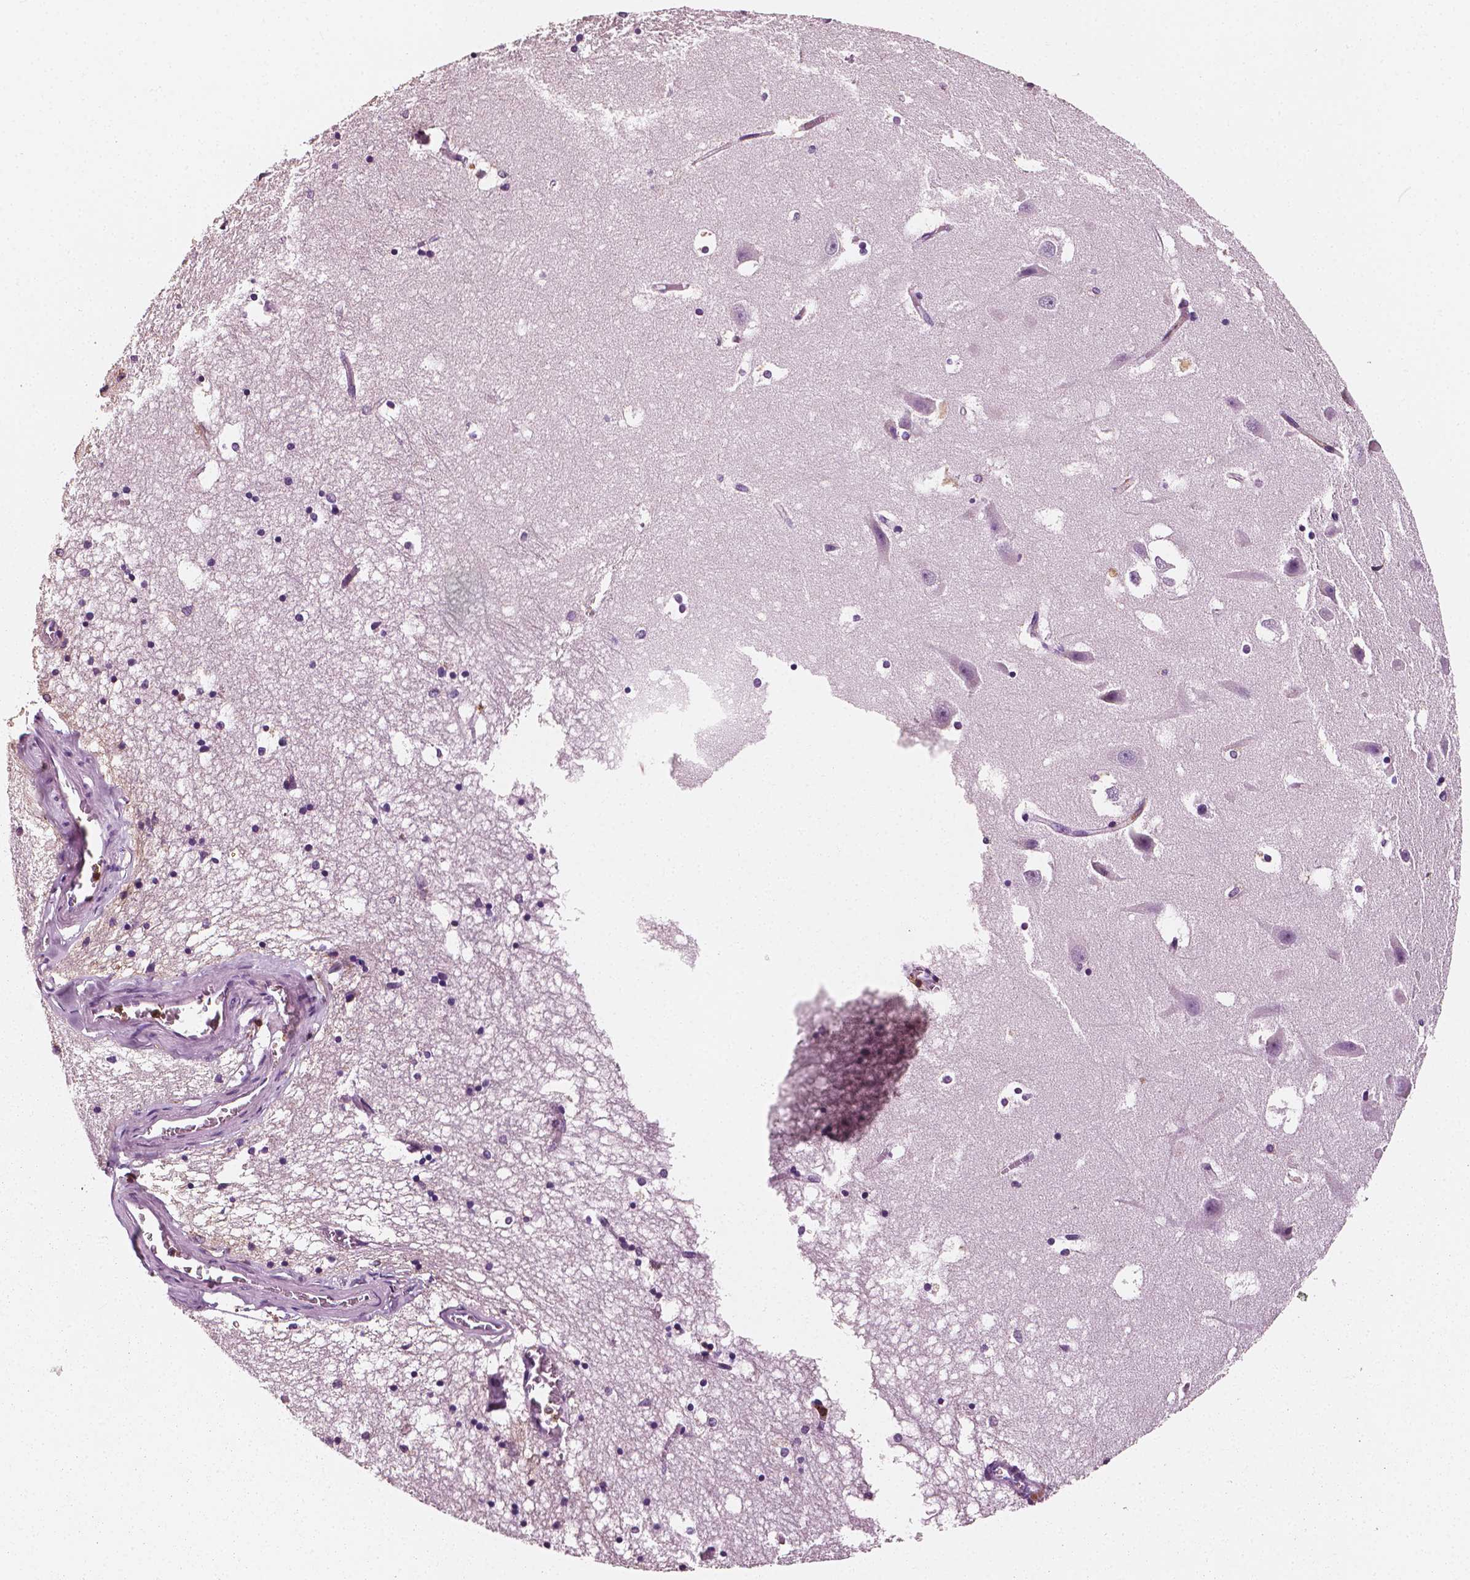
{"staining": {"intensity": "negative", "quantity": "none", "location": "none"}, "tissue": "hippocampus", "cell_type": "Glial cells", "image_type": "normal", "snomed": [{"axis": "morphology", "description": "Normal tissue, NOS"}, {"axis": "topography", "description": "Hippocampus"}], "caption": "Immunohistochemical staining of unremarkable human hippocampus reveals no significant positivity in glial cells. The staining was performed using DAB to visualize the protein expression in brown, while the nuclei were stained in blue with hematoxylin (Magnification: 20x).", "gene": "PTPRC", "patient": {"sex": "male", "age": 58}}